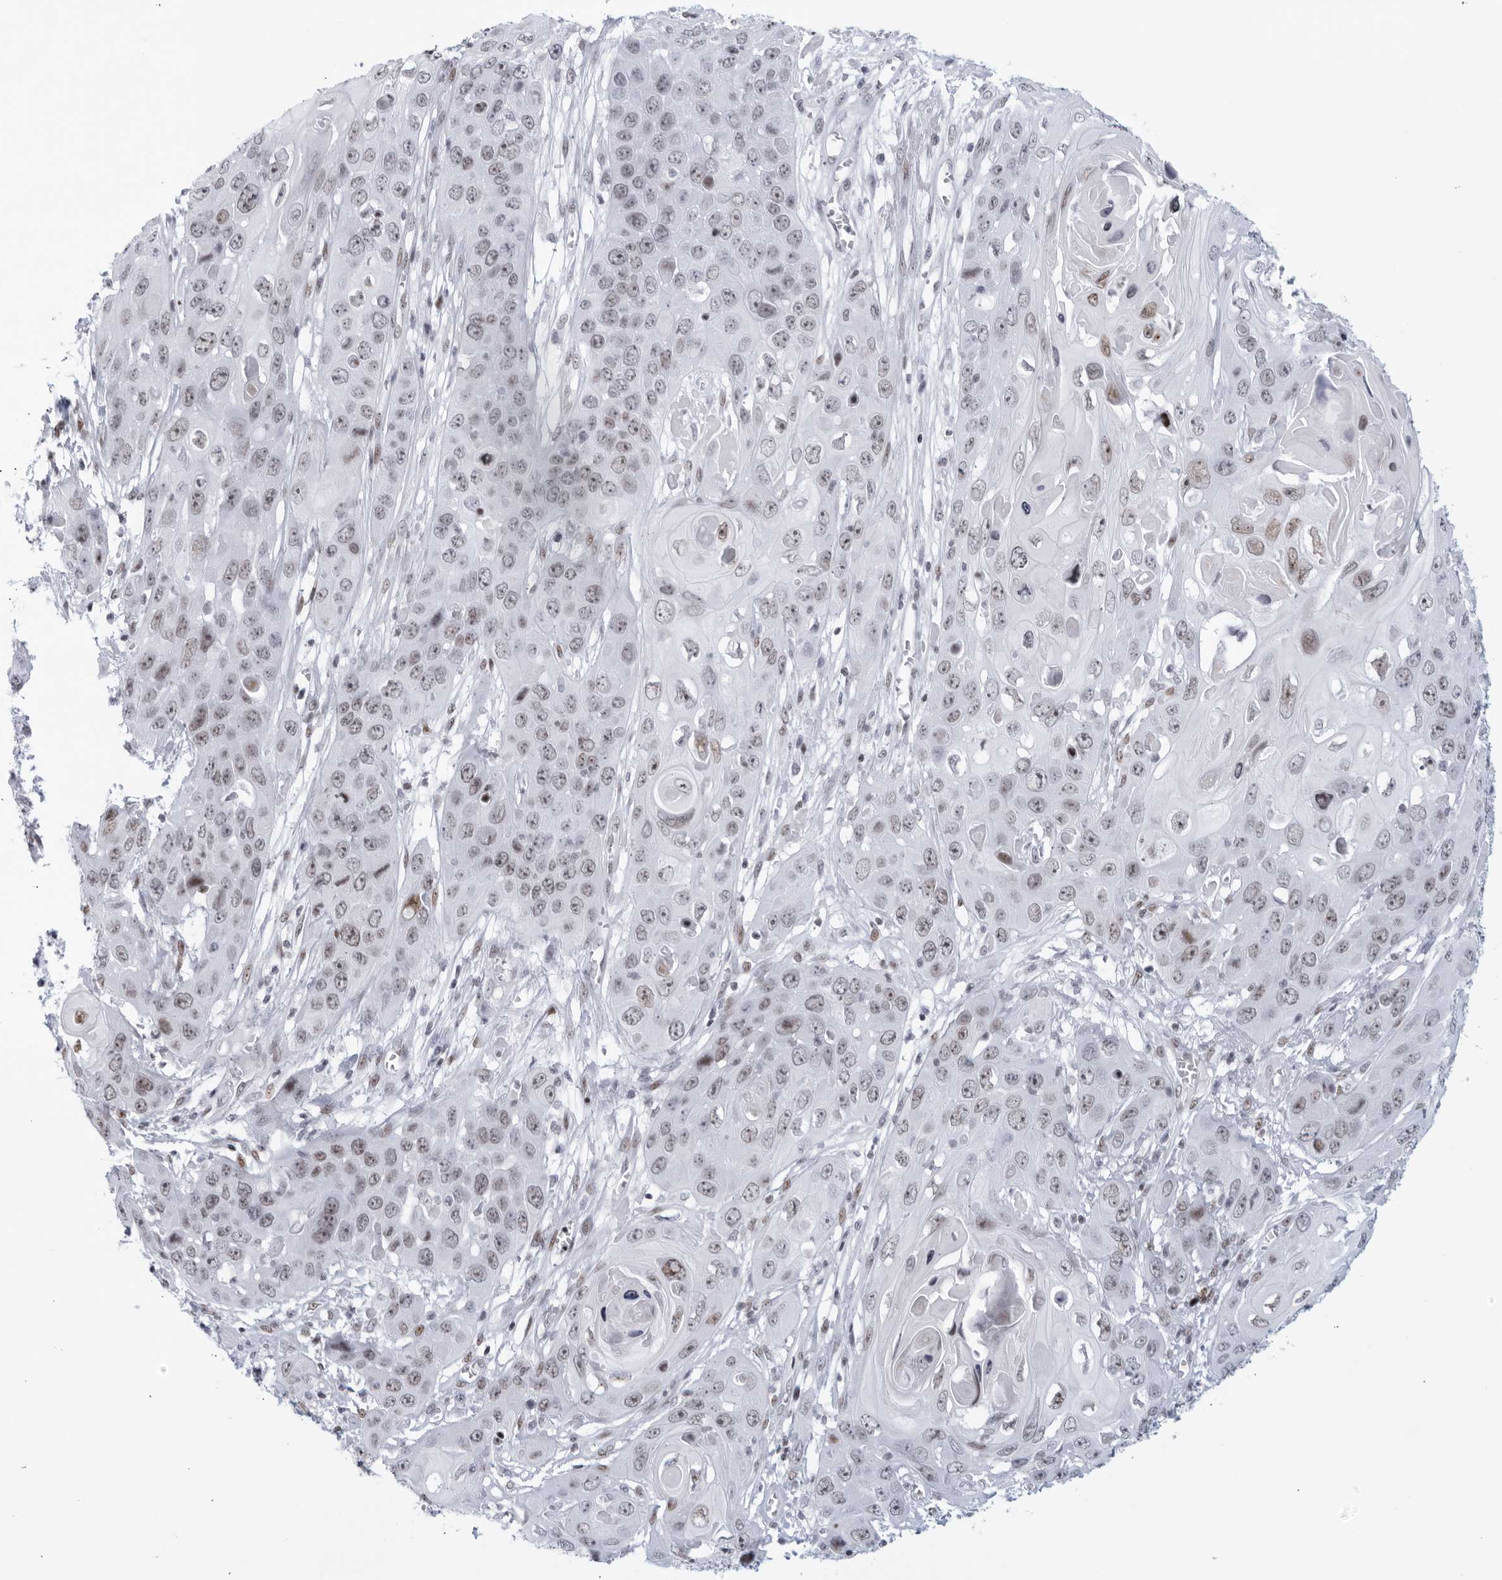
{"staining": {"intensity": "moderate", "quantity": "<25%", "location": "nuclear"}, "tissue": "skin cancer", "cell_type": "Tumor cells", "image_type": "cancer", "snomed": [{"axis": "morphology", "description": "Squamous cell carcinoma, NOS"}, {"axis": "topography", "description": "Skin"}], "caption": "A histopathology image of human skin squamous cell carcinoma stained for a protein exhibits moderate nuclear brown staining in tumor cells.", "gene": "HP1BP3", "patient": {"sex": "male", "age": 55}}